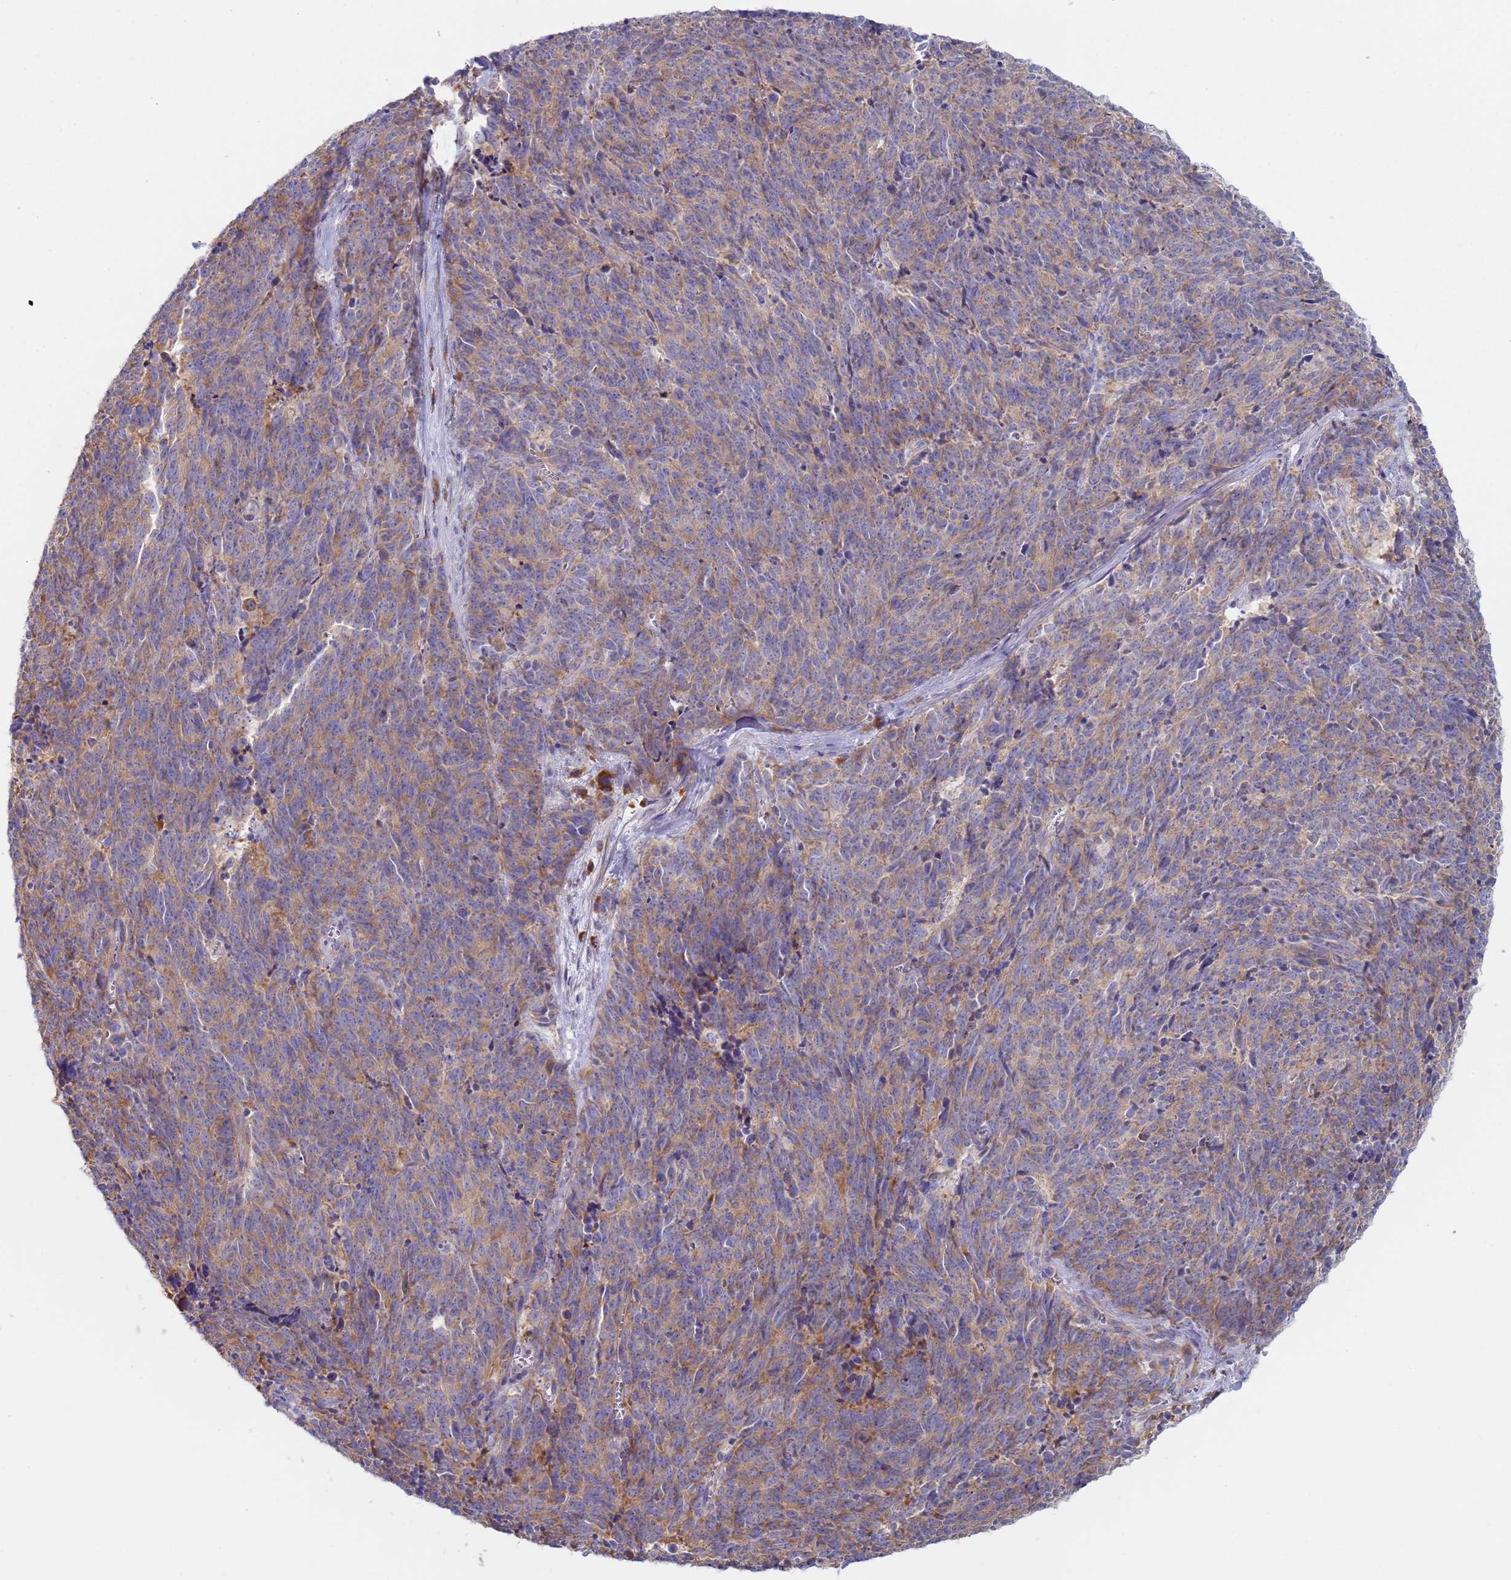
{"staining": {"intensity": "moderate", "quantity": "25%-75%", "location": "cytoplasmic/membranous"}, "tissue": "cervical cancer", "cell_type": "Tumor cells", "image_type": "cancer", "snomed": [{"axis": "morphology", "description": "Squamous cell carcinoma, NOS"}, {"axis": "topography", "description": "Cervix"}], "caption": "A micrograph showing moderate cytoplasmic/membranous expression in about 25%-75% of tumor cells in cervical squamous cell carcinoma, as visualized by brown immunohistochemical staining.", "gene": "ZNF844", "patient": {"sex": "female", "age": 29}}